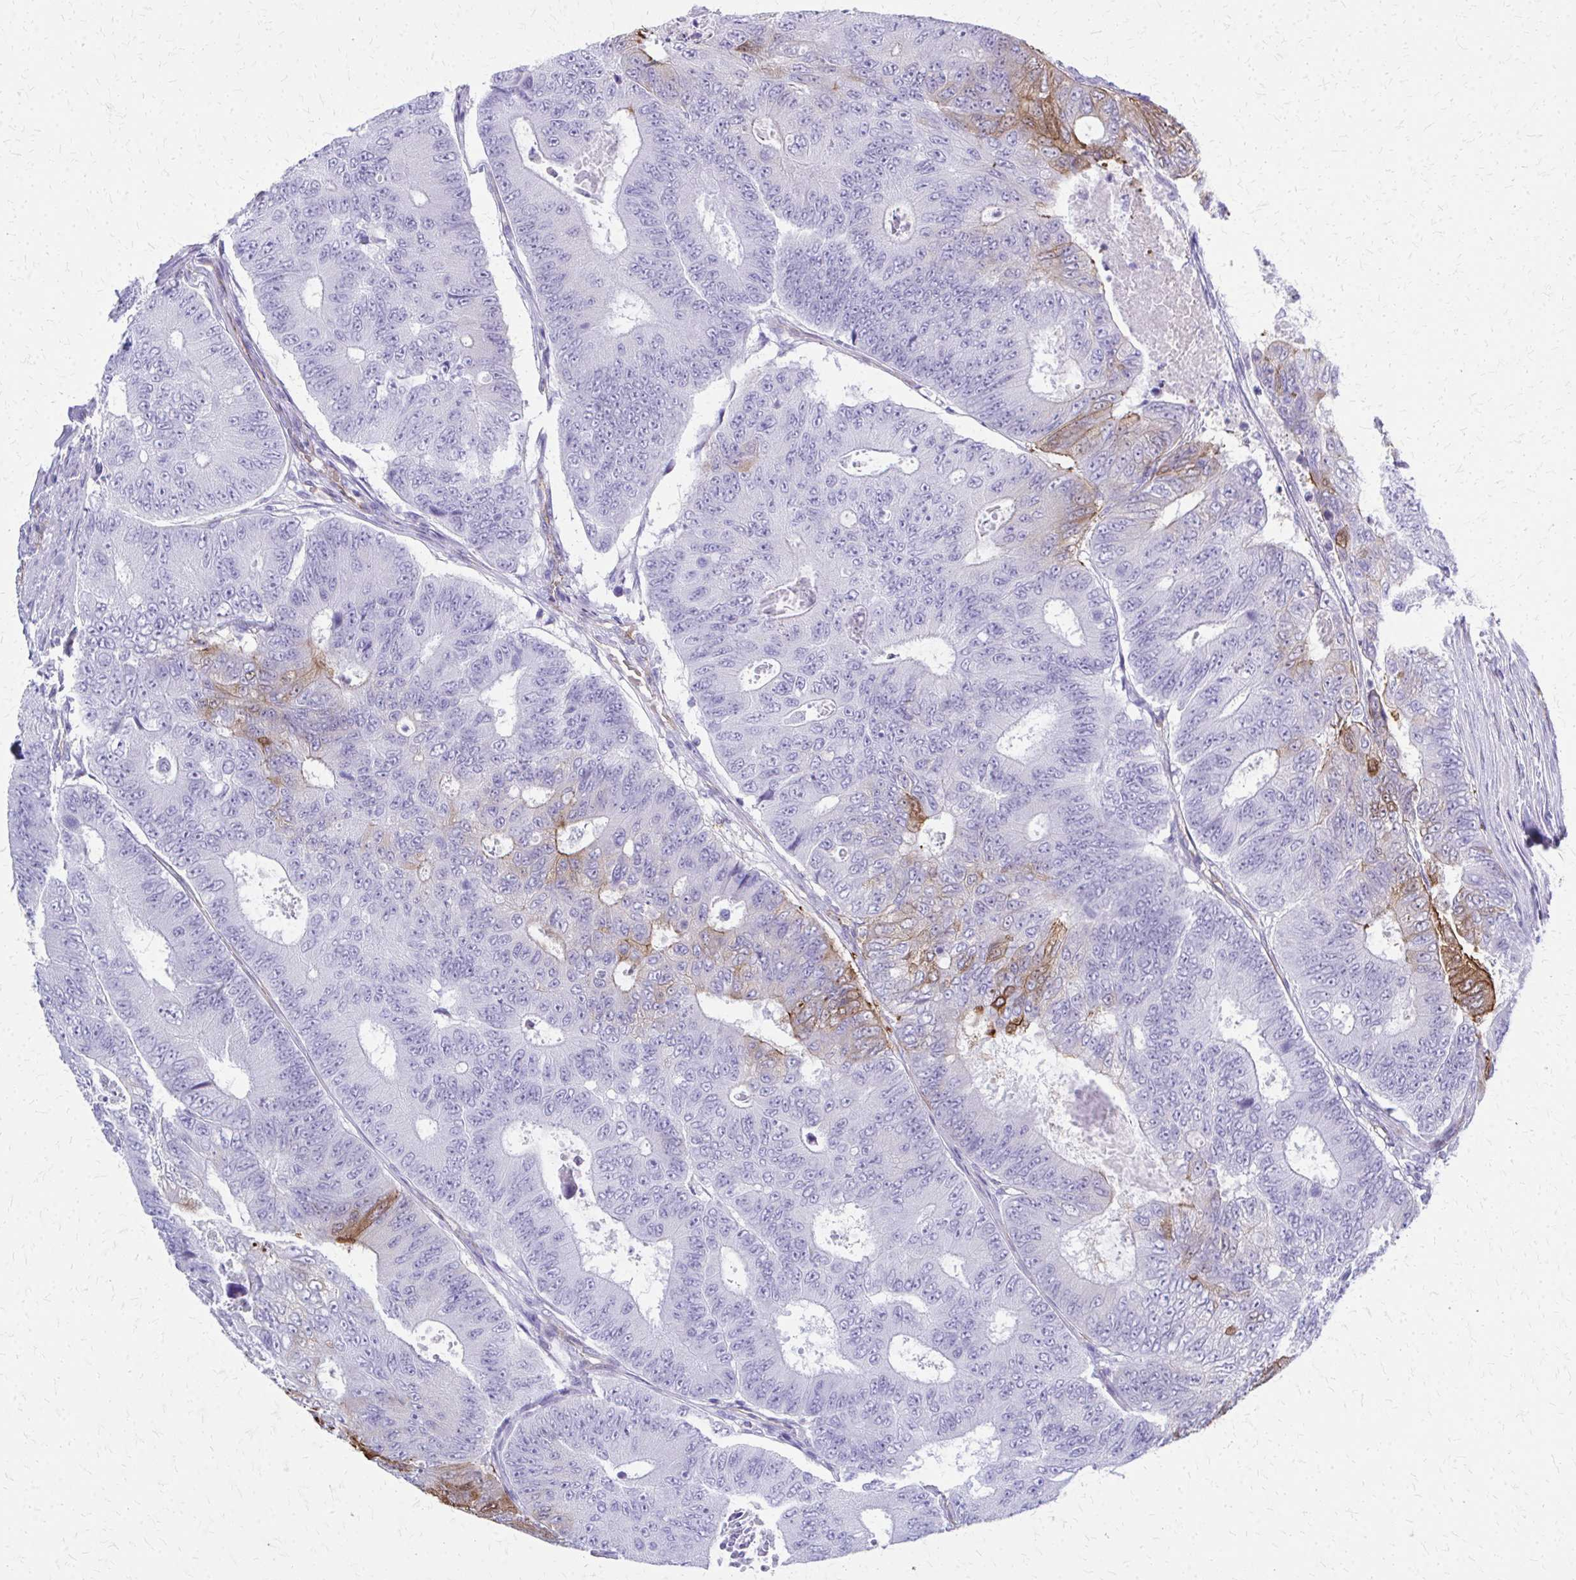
{"staining": {"intensity": "moderate", "quantity": "<25%", "location": "cytoplasmic/membranous"}, "tissue": "colorectal cancer", "cell_type": "Tumor cells", "image_type": "cancer", "snomed": [{"axis": "morphology", "description": "Adenocarcinoma, NOS"}, {"axis": "topography", "description": "Colon"}], "caption": "Colorectal adenocarcinoma tissue displays moderate cytoplasmic/membranous expression in approximately <25% of tumor cells", "gene": "TPSG1", "patient": {"sex": "female", "age": 48}}